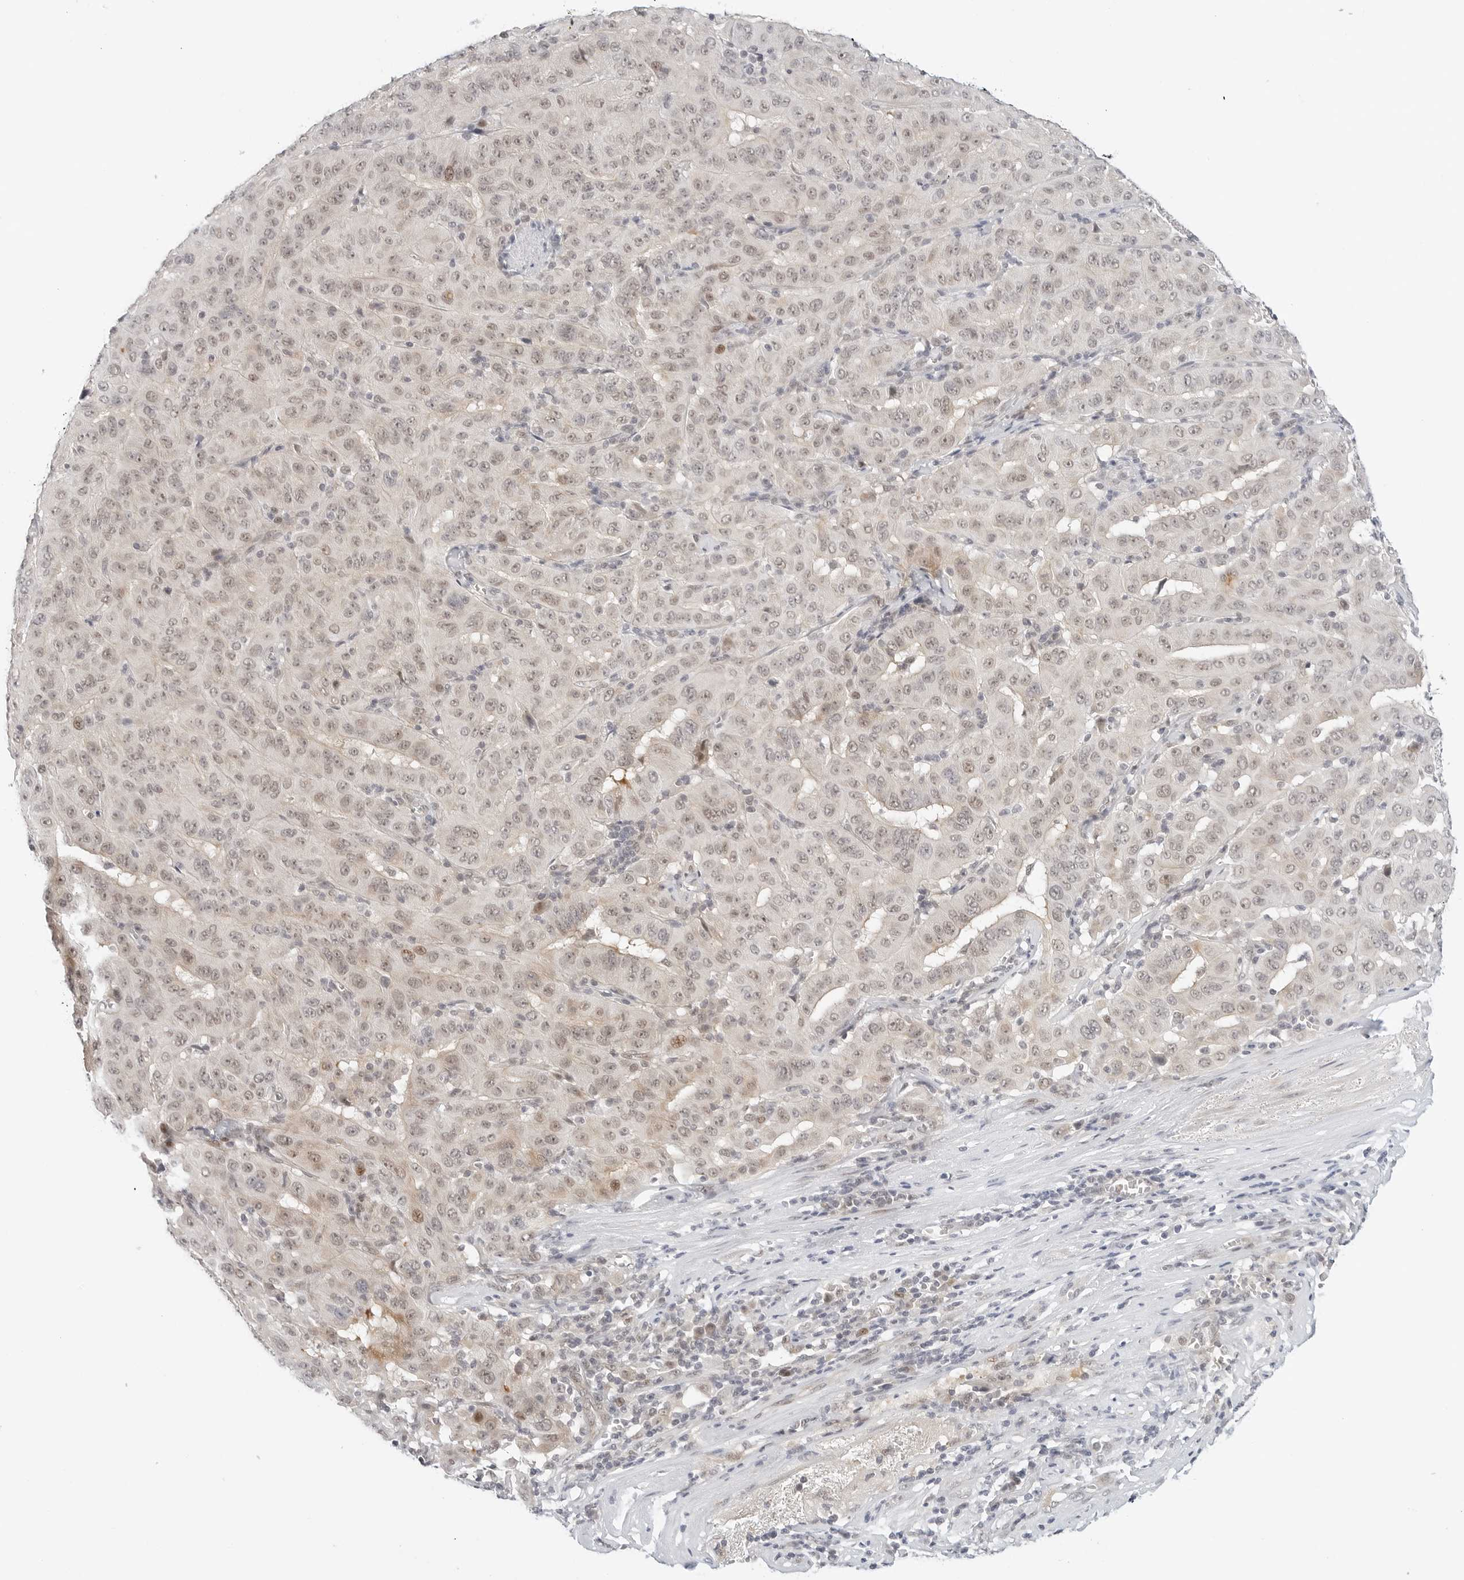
{"staining": {"intensity": "weak", "quantity": "25%-75%", "location": "nuclear"}, "tissue": "pancreatic cancer", "cell_type": "Tumor cells", "image_type": "cancer", "snomed": [{"axis": "morphology", "description": "Adenocarcinoma, NOS"}, {"axis": "topography", "description": "Pancreas"}], "caption": "Immunohistochemistry (IHC) photomicrograph of pancreatic cancer stained for a protein (brown), which displays low levels of weak nuclear expression in about 25%-75% of tumor cells.", "gene": "TSEN2", "patient": {"sex": "male", "age": 63}}